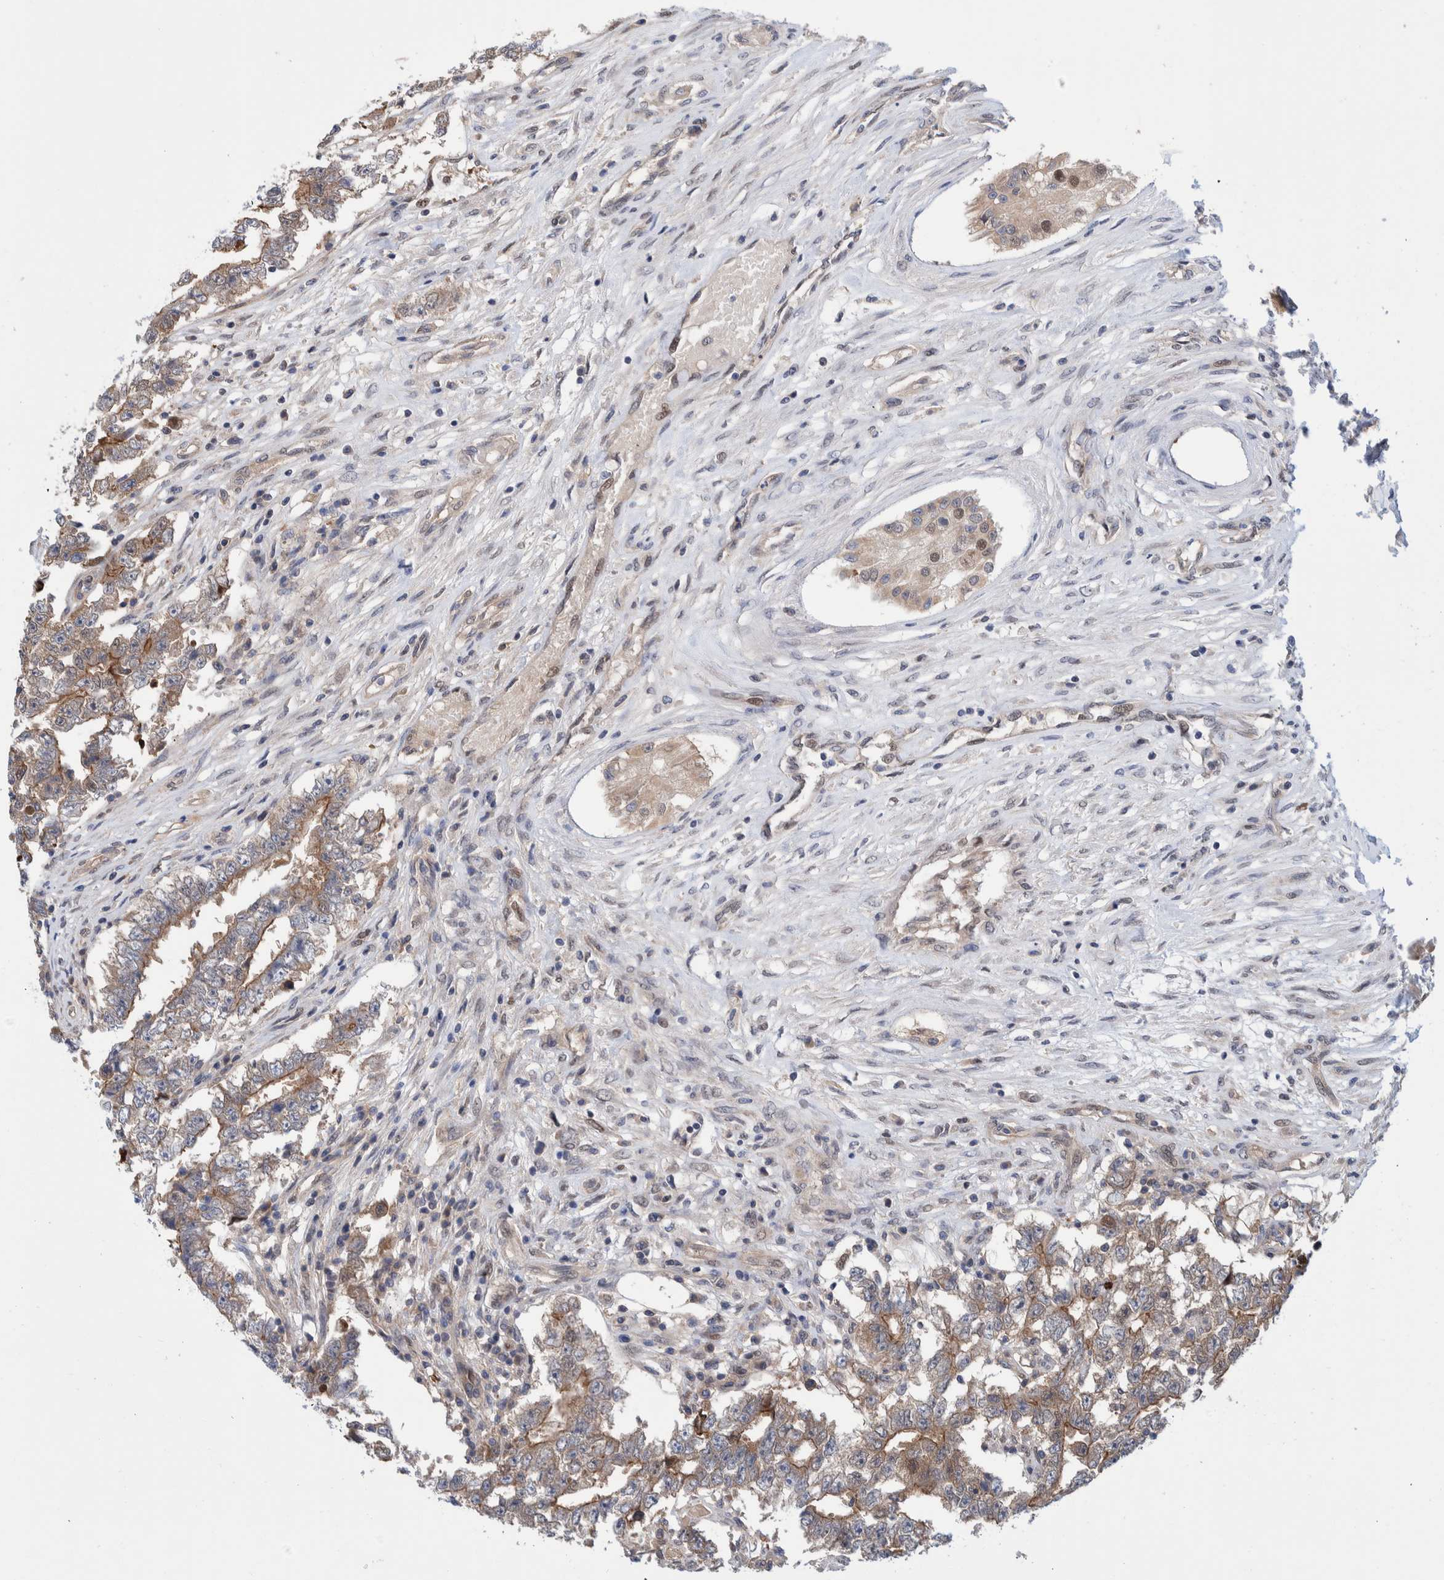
{"staining": {"intensity": "moderate", "quantity": ">75%", "location": "cytoplasmic/membranous,nuclear"}, "tissue": "testis cancer", "cell_type": "Tumor cells", "image_type": "cancer", "snomed": [{"axis": "morphology", "description": "Carcinoma, Embryonal, NOS"}, {"axis": "topography", "description": "Testis"}], "caption": "Immunohistochemistry of human embryonal carcinoma (testis) reveals medium levels of moderate cytoplasmic/membranous and nuclear expression in about >75% of tumor cells.", "gene": "PFAS", "patient": {"sex": "male", "age": 25}}